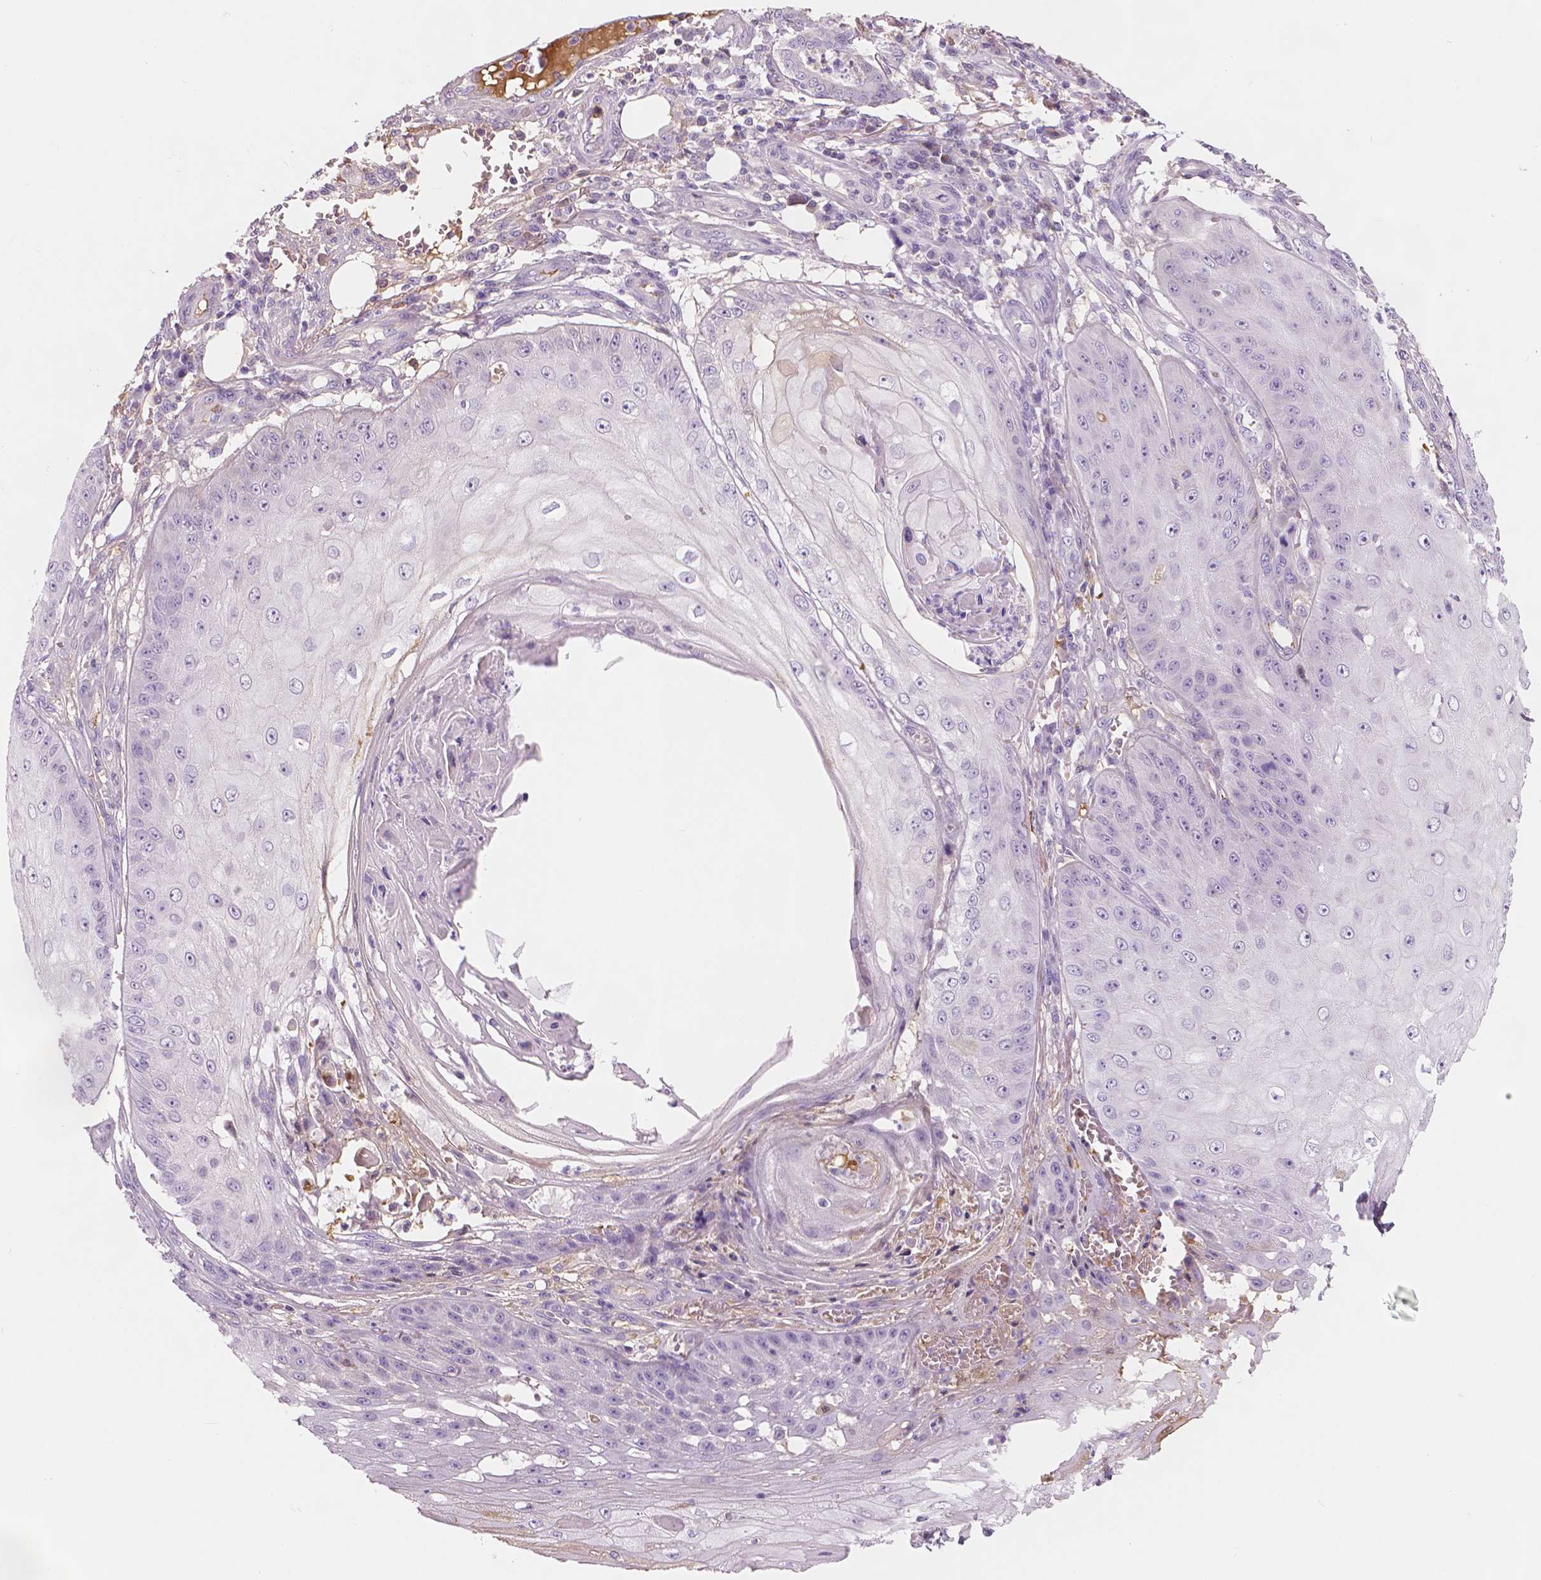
{"staining": {"intensity": "negative", "quantity": "none", "location": "none"}, "tissue": "skin cancer", "cell_type": "Tumor cells", "image_type": "cancer", "snomed": [{"axis": "morphology", "description": "Squamous cell carcinoma, NOS"}, {"axis": "topography", "description": "Skin"}], "caption": "A high-resolution micrograph shows immunohistochemistry staining of skin cancer (squamous cell carcinoma), which demonstrates no significant expression in tumor cells. Nuclei are stained in blue.", "gene": "APOA4", "patient": {"sex": "male", "age": 70}}